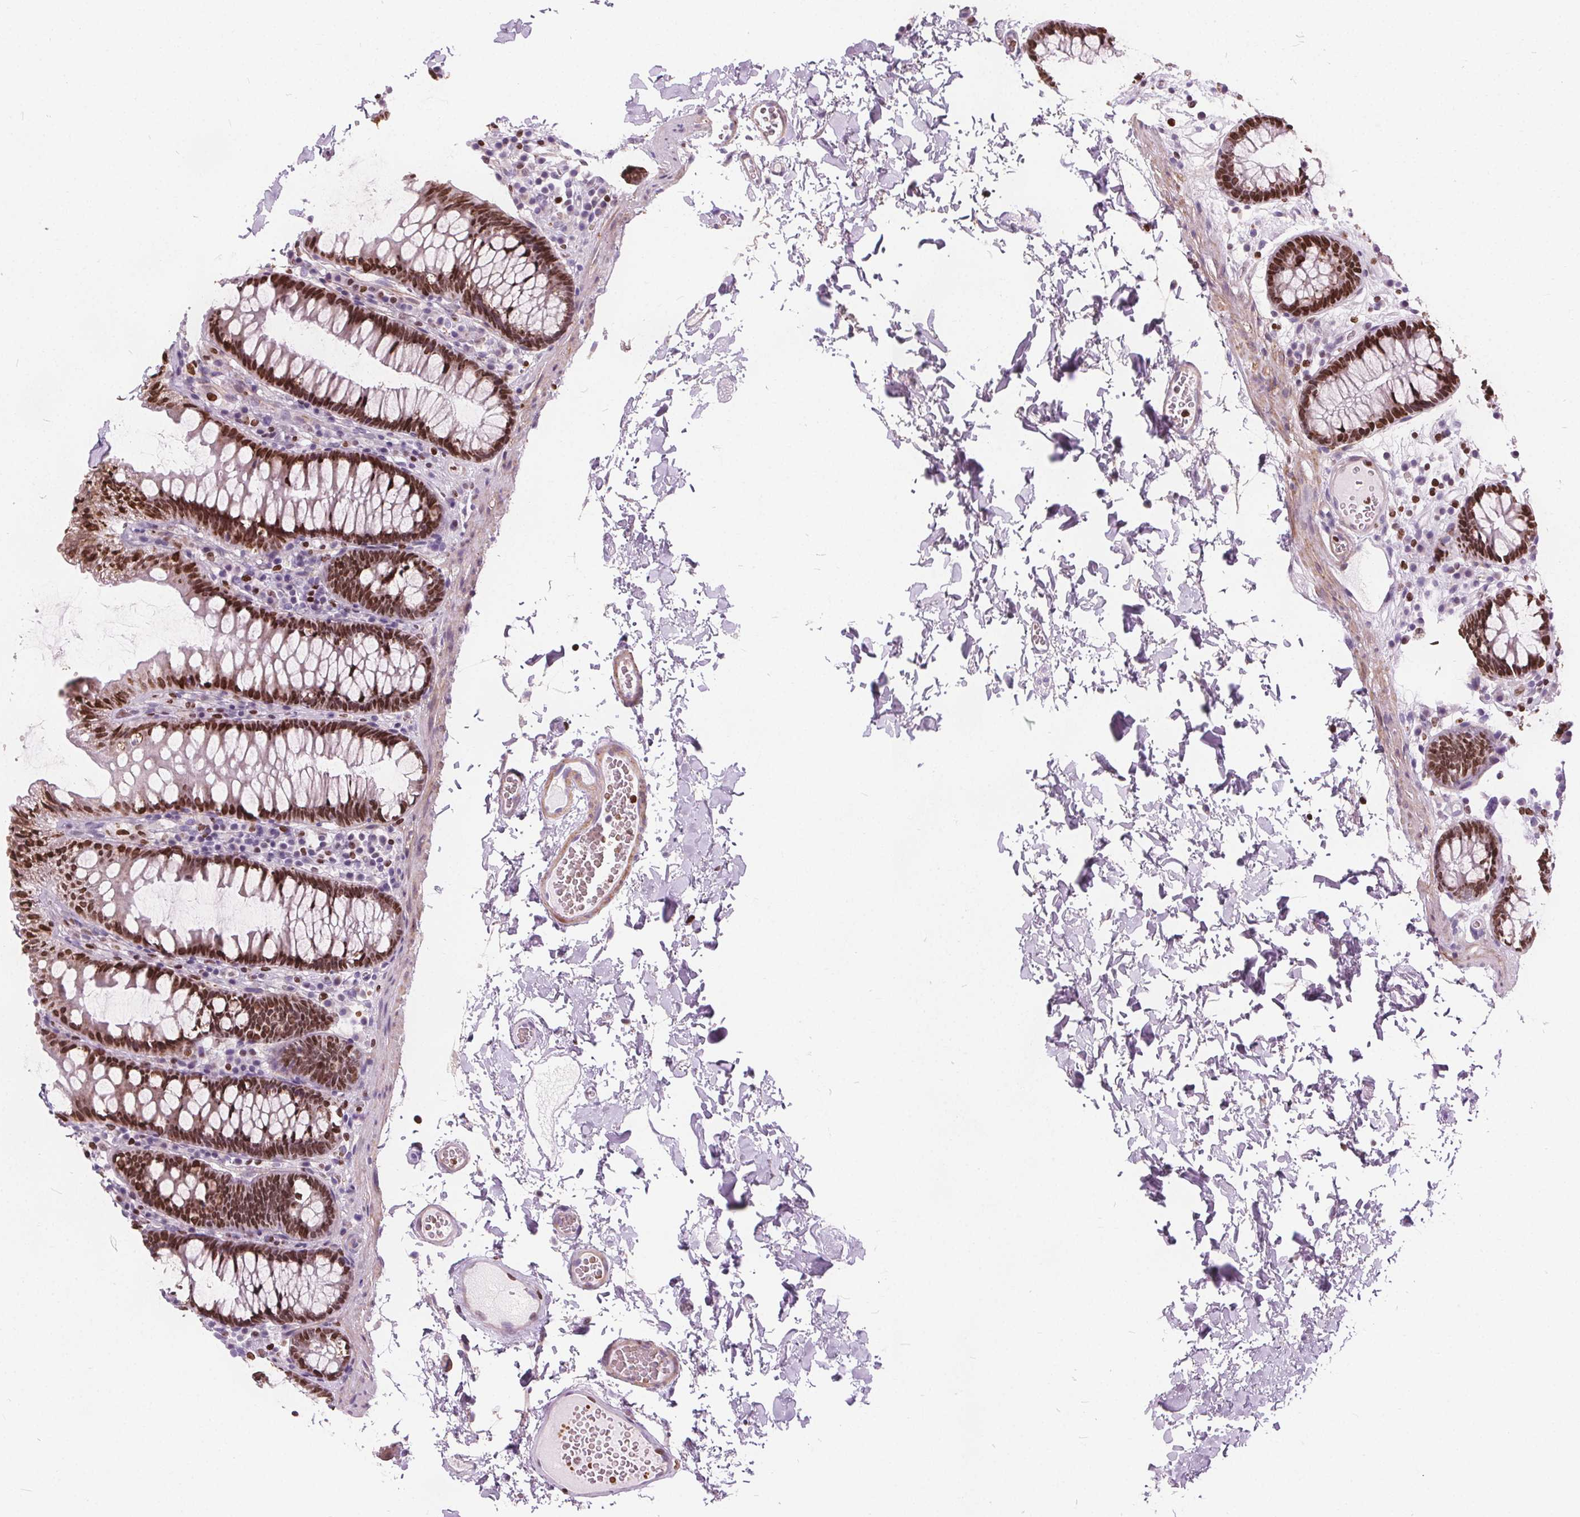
{"staining": {"intensity": "weak", "quantity": "25%-75%", "location": "cytoplasmic/membranous"}, "tissue": "colon", "cell_type": "Endothelial cells", "image_type": "normal", "snomed": [{"axis": "morphology", "description": "Normal tissue, NOS"}, {"axis": "topography", "description": "Colon"}, {"axis": "topography", "description": "Peripheral nerve tissue"}], "caption": "Endothelial cells reveal low levels of weak cytoplasmic/membranous staining in about 25%-75% of cells in normal human colon.", "gene": "ISLR2", "patient": {"sex": "male", "age": 84}}